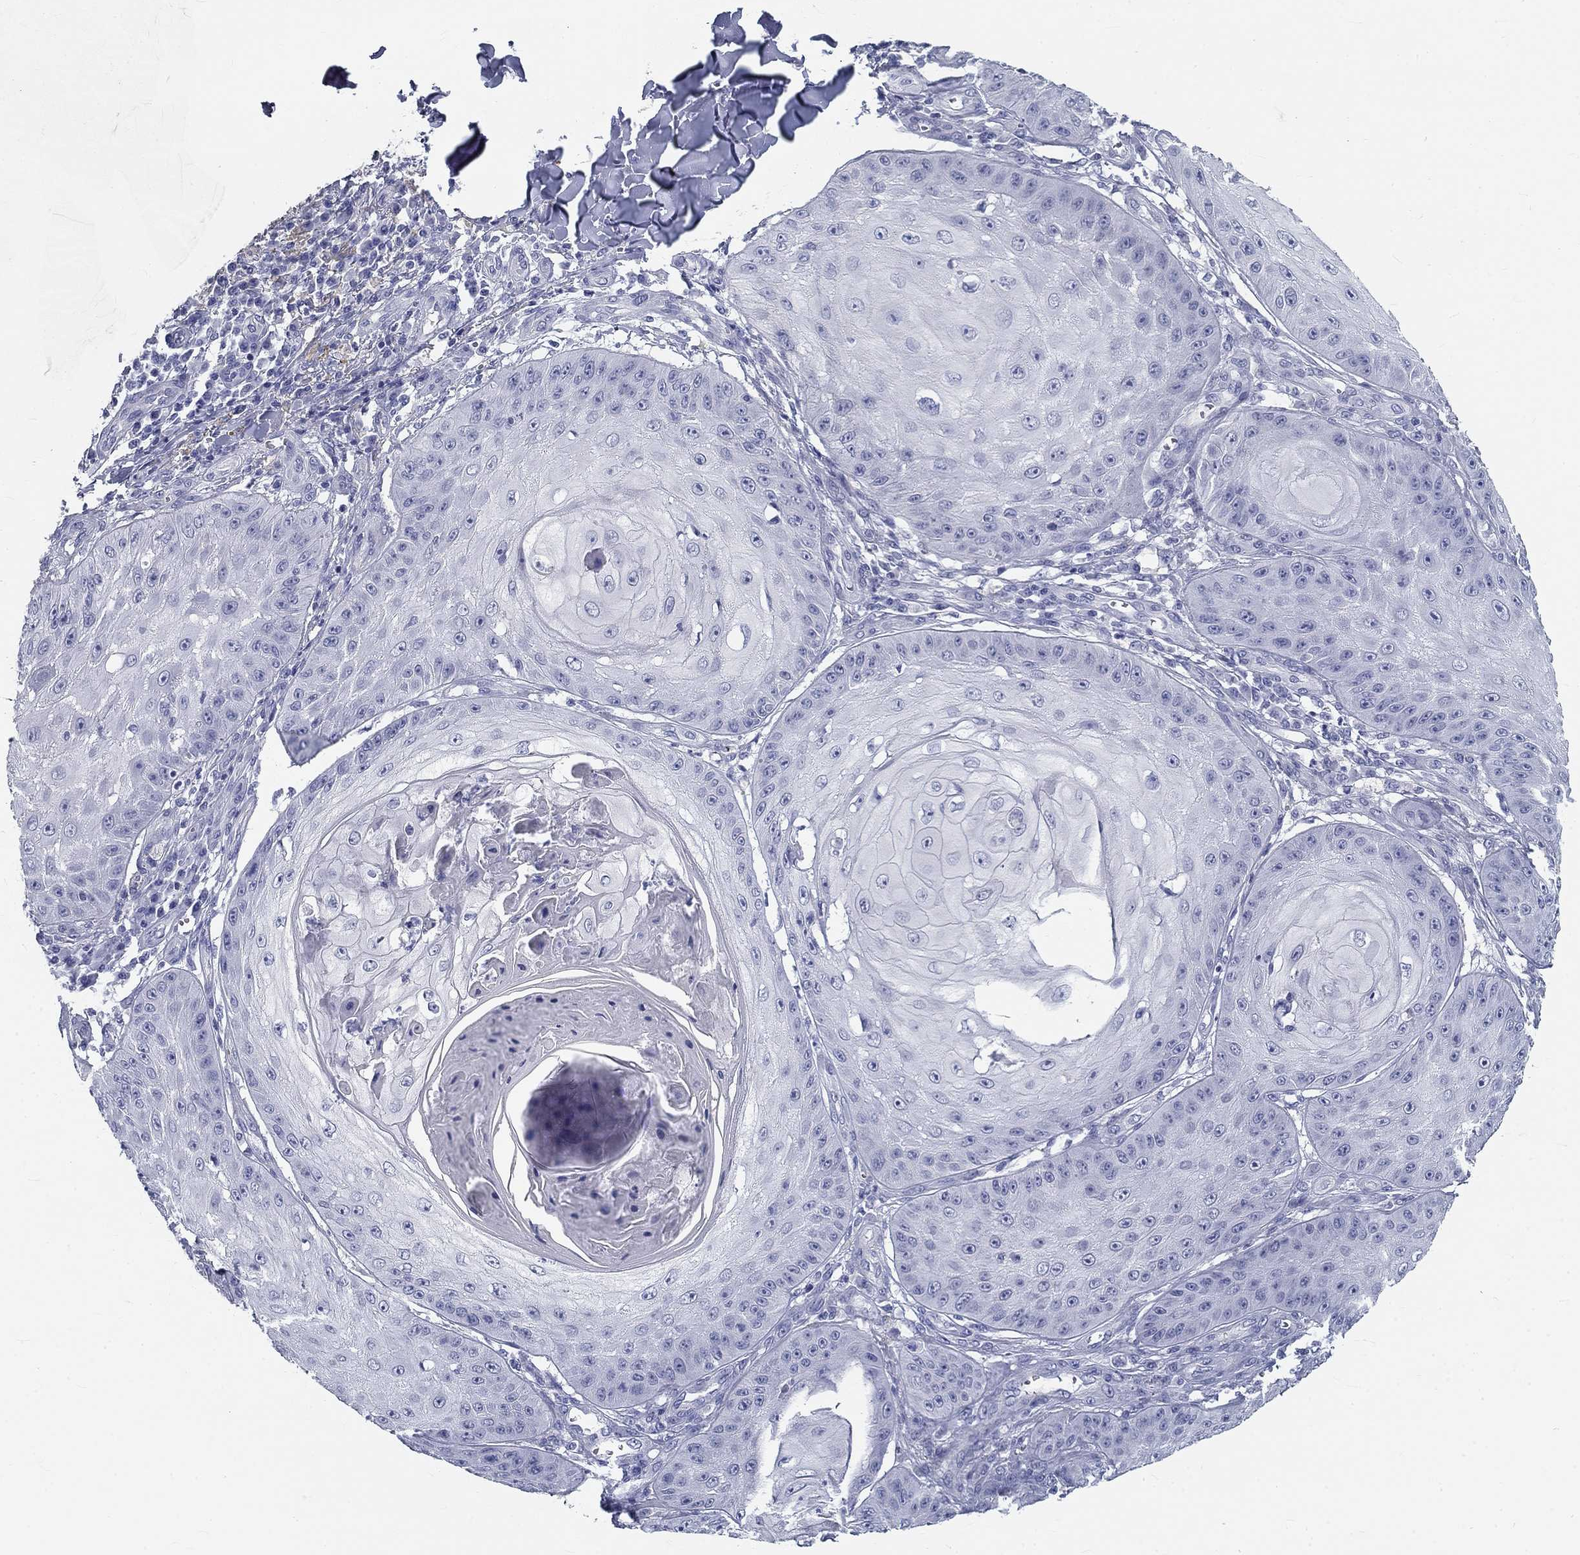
{"staining": {"intensity": "negative", "quantity": "none", "location": "none"}, "tissue": "skin cancer", "cell_type": "Tumor cells", "image_type": "cancer", "snomed": [{"axis": "morphology", "description": "Squamous cell carcinoma, NOS"}, {"axis": "topography", "description": "Skin"}], "caption": "IHC histopathology image of neoplastic tissue: human skin squamous cell carcinoma stained with DAB exhibits no significant protein positivity in tumor cells.", "gene": "GALNTL5", "patient": {"sex": "male", "age": 70}}